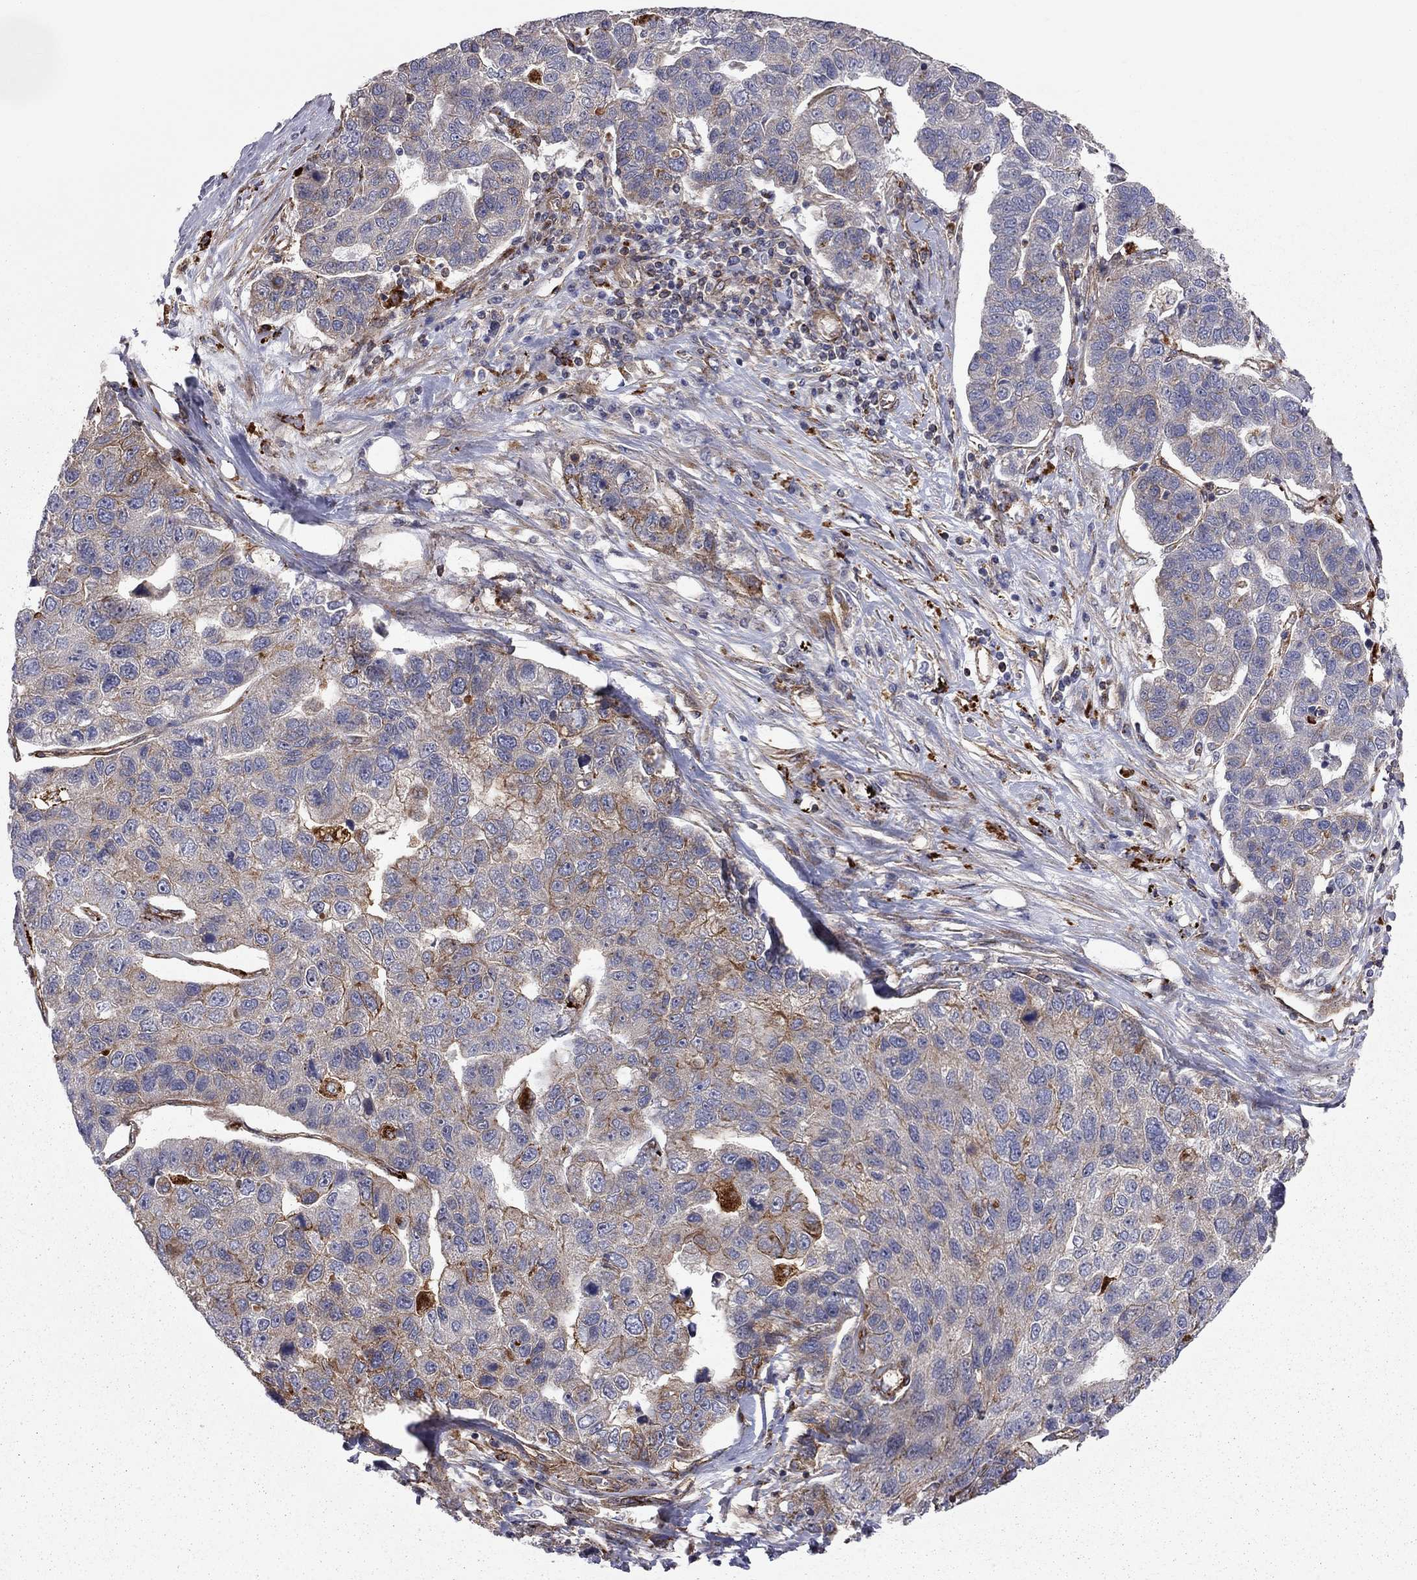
{"staining": {"intensity": "strong", "quantity": "<25%", "location": "cytoplasmic/membranous"}, "tissue": "pancreatic cancer", "cell_type": "Tumor cells", "image_type": "cancer", "snomed": [{"axis": "morphology", "description": "Adenocarcinoma, NOS"}, {"axis": "topography", "description": "Pancreas"}], "caption": "Immunohistochemistry of adenocarcinoma (pancreatic) shows medium levels of strong cytoplasmic/membranous staining in about <25% of tumor cells.", "gene": "RASEF", "patient": {"sex": "female", "age": 61}}